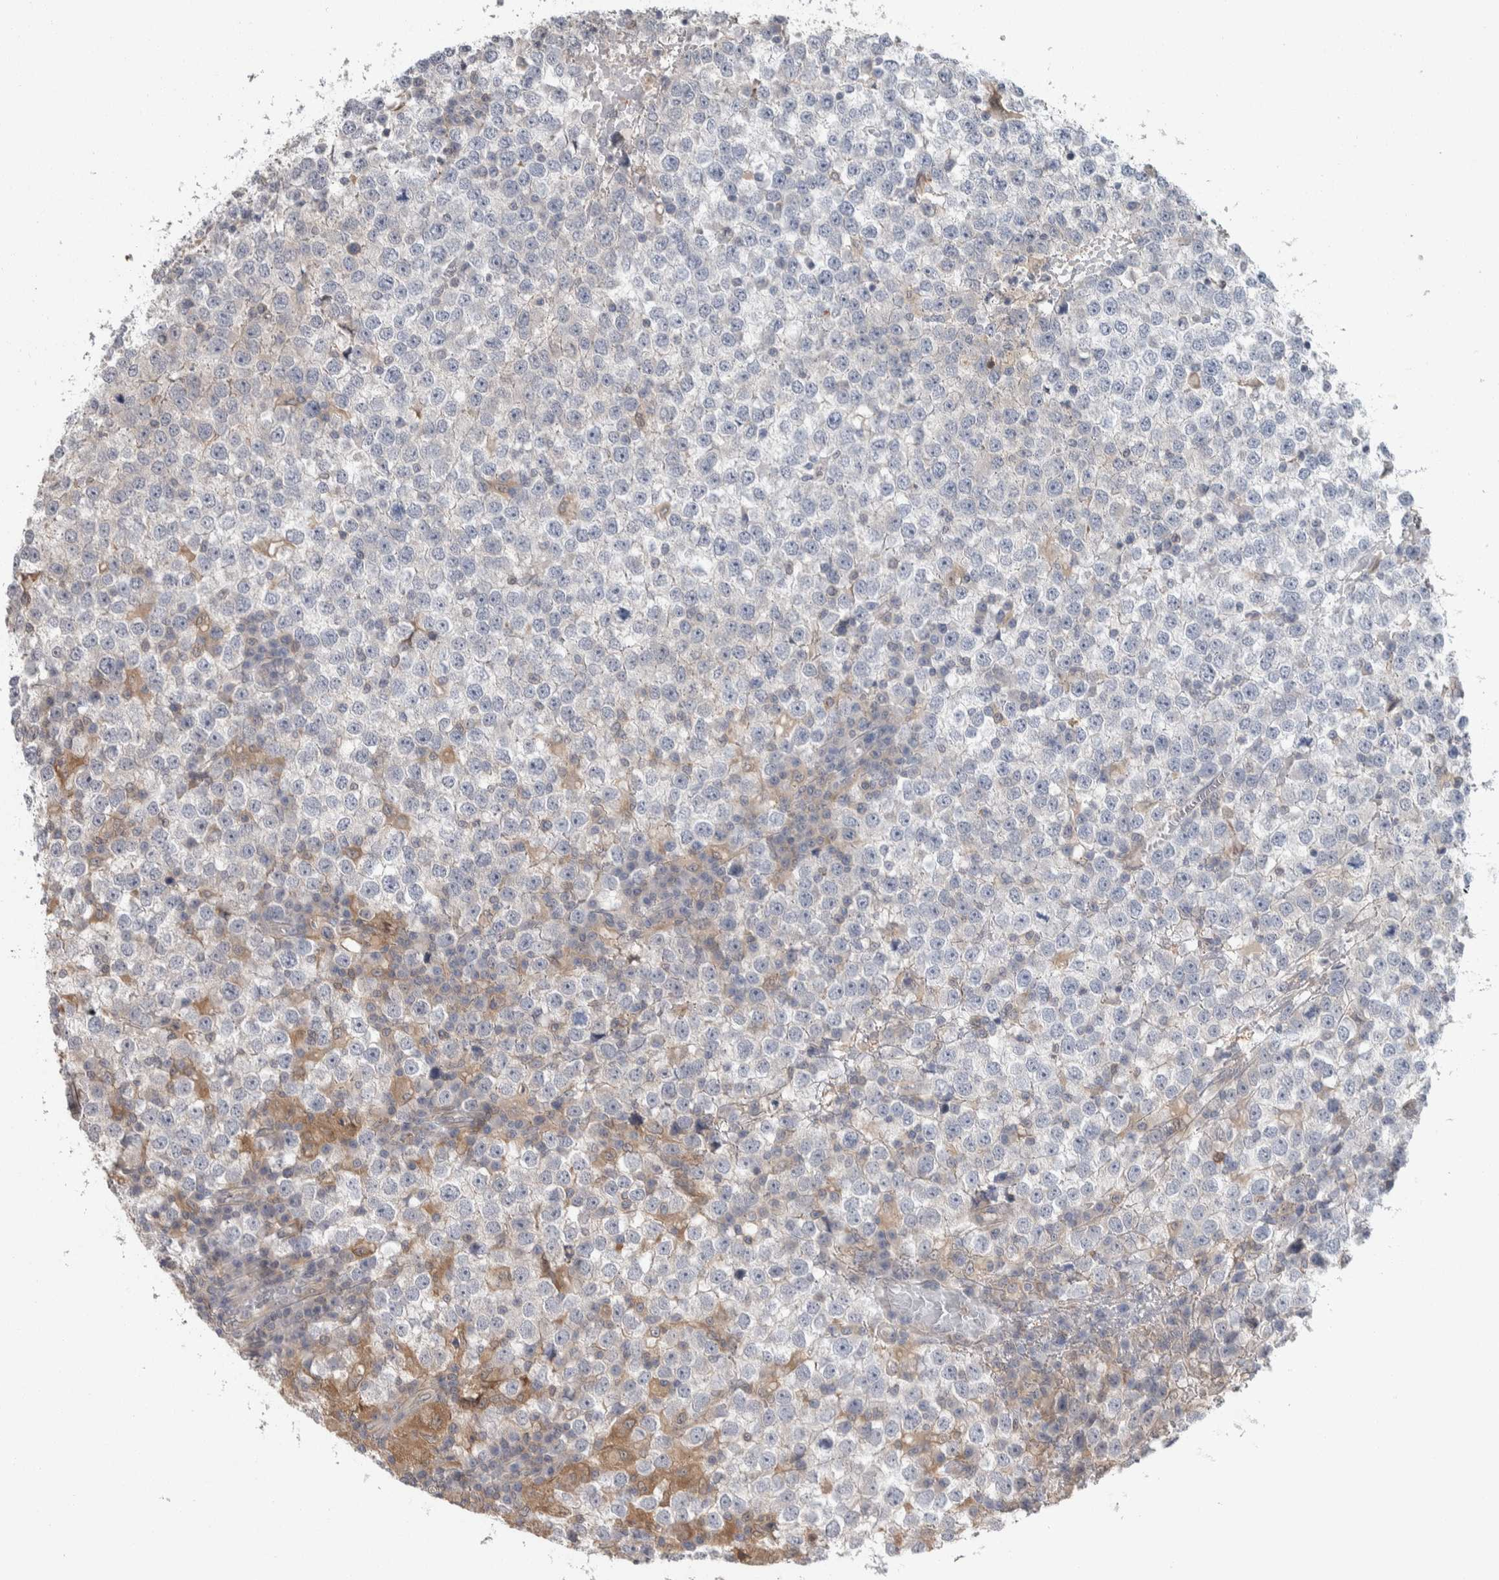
{"staining": {"intensity": "negative", "quantity": "none", "location": "none"}, "tissue": "testis cancer", "cell_type": "Tumor cells", "image_type": "cancer", "snomed": [{"axis": "morphology", "description": "Seminoma, NOS"}, {"axis": "topography", "description": "Testis"}], "caption": "An immunohistochemistry (IHC) micrograph of testis cancer is shown. There is no staining in tumor cells of testis cancer. The staining is performed using DAB (3,3'-diaminobenzidine) brown chromogen with nuclei counter-stained in using hematoxylin.", "gene": "HTATIP2", "patient": {"sex": "male", "age": 65}}